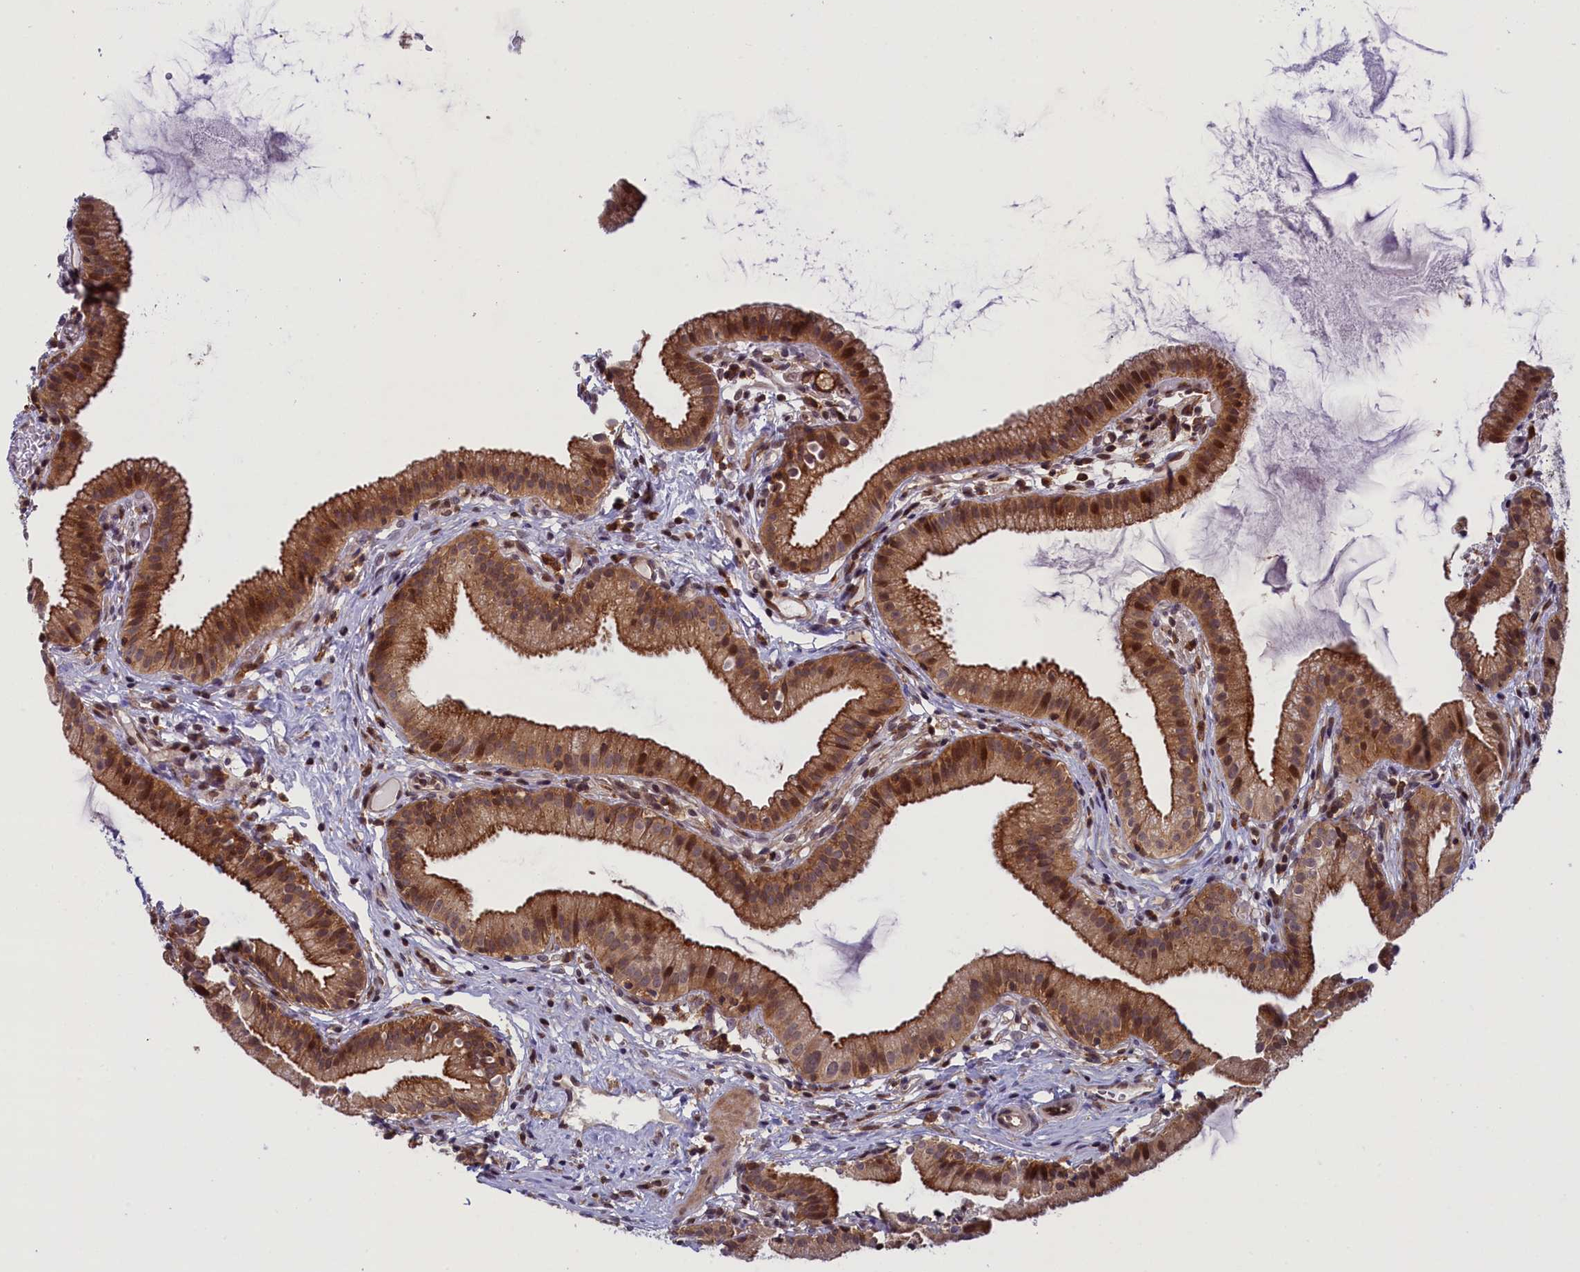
{"staining": {"intensity": "moderate", "quantity": ">75%", "location": "cytoplasmic/membranous,nuclear"}, "tissue": "gallbladder", "cell_type": "Glandular cells", "image_type": "normal", "snomed": [{"axis": "morphology", "description": "Normal tissue, NOS"}, {"axis": "topography", "description": "Gallbladder"}], "caption": "High-power microscopy captured an IHC image of benign gallbladder, revealing moderate cytoplasmic/membranous,nuclear expression in approximately >75% of glandular cells. (IHC, brightfield microscopy, high magnification).", "gene": "FCHO1", "patient": {"sex": "female", "age": 46}}